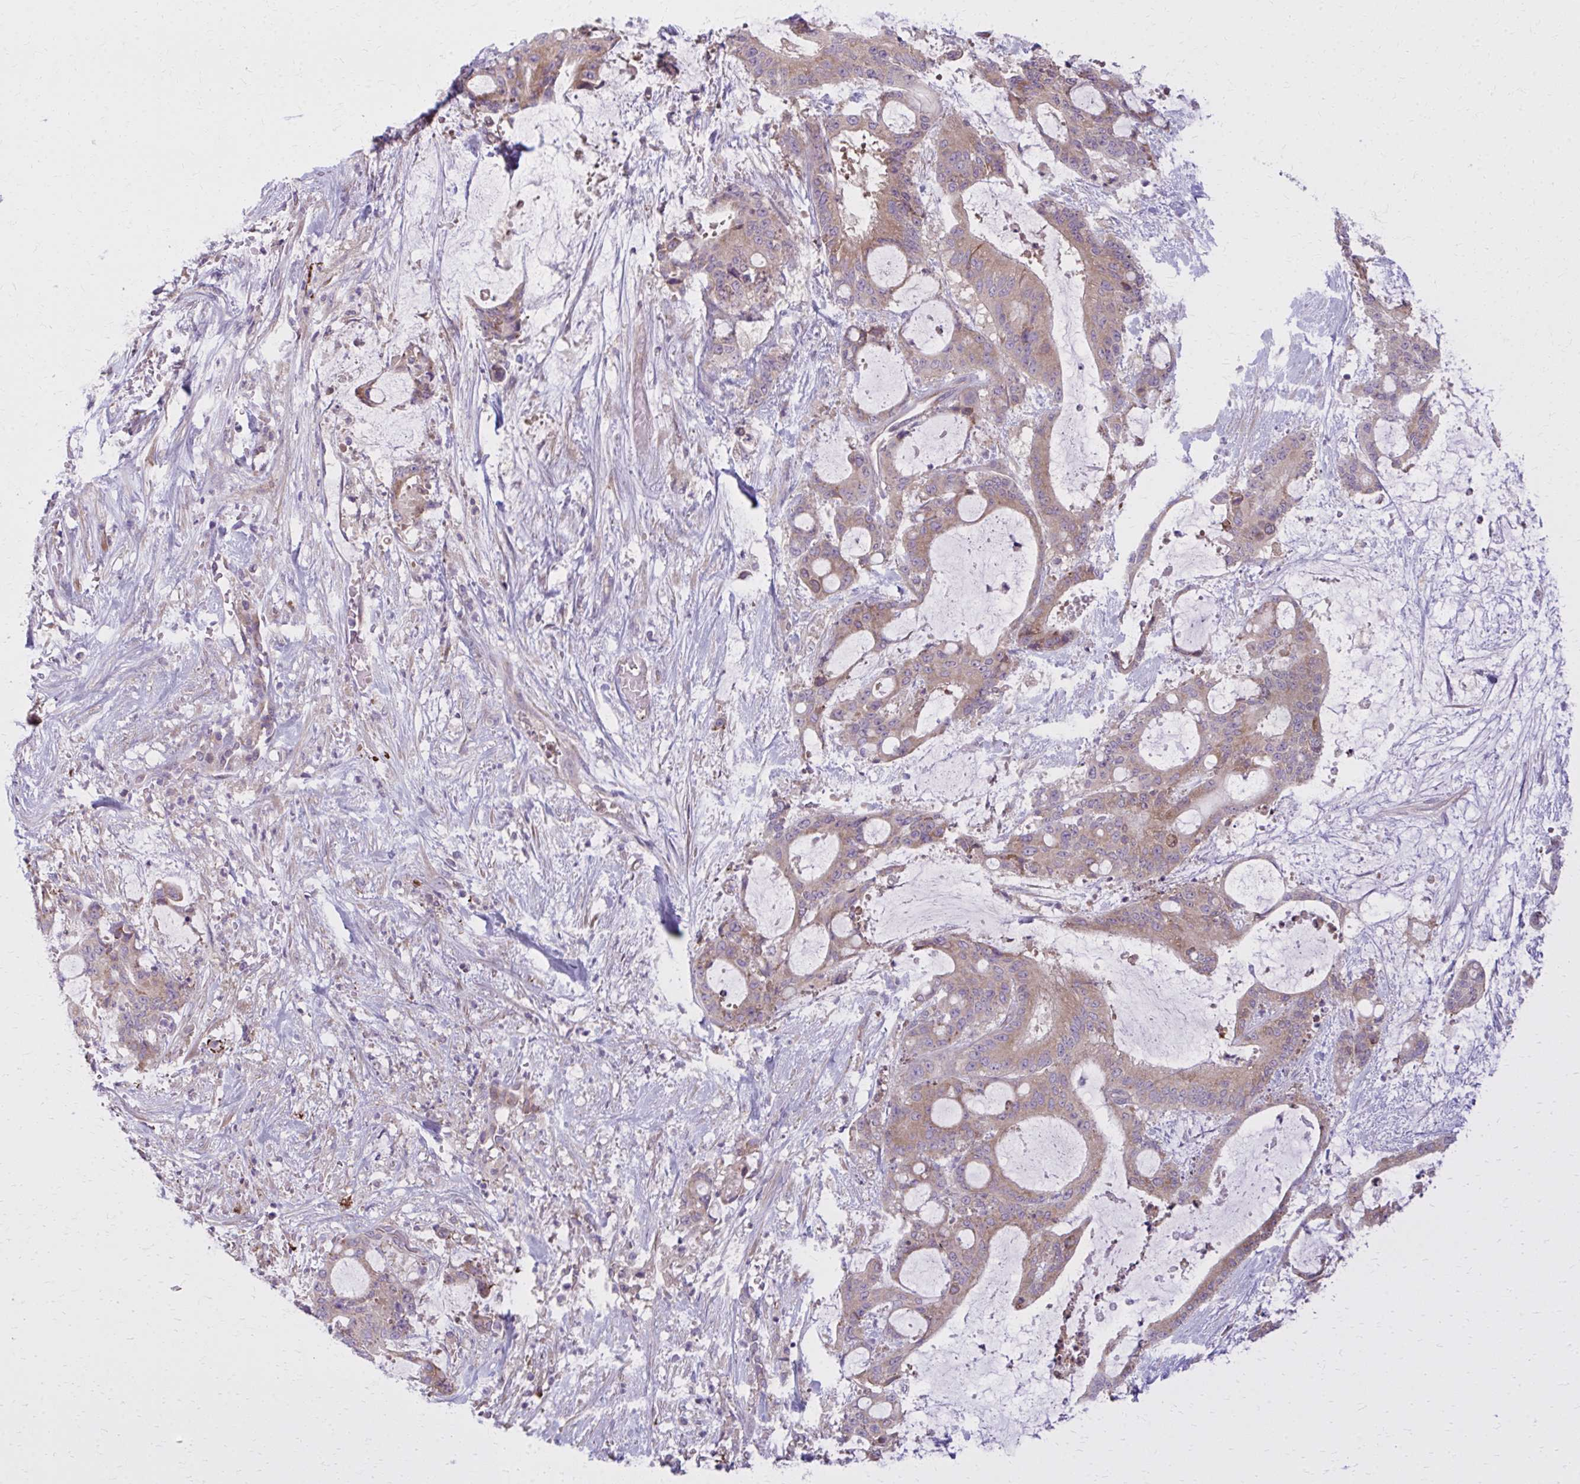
{"staining": {"intensity": "weak", "quantity": ">75%", "location": "cytoplasmic/membranous"}, "tissue": "liver cancer", "cell_type": "Tumor cells", "image_type": "cancer", "snomed": [{"axis": "morphology", "description": "Normal tissue, NOS"}, {"axis": "morphology", "description": "Cholangiocarcinoma"}, {"axis": "topography", "description": "Liver"}, {"axis": "topography", "description": "Peripheral nerve tissue"}], "caption": "Weak cytoplasmic/membranous protein expression is appreciated in approximately >75% of tumor cells in cholangiocarcinoma (liver). (Brightfield microscopy of DAB IHC at high magnification).", "gene": "CEMP1", "patient": {"sex": "female", "age": 73}}